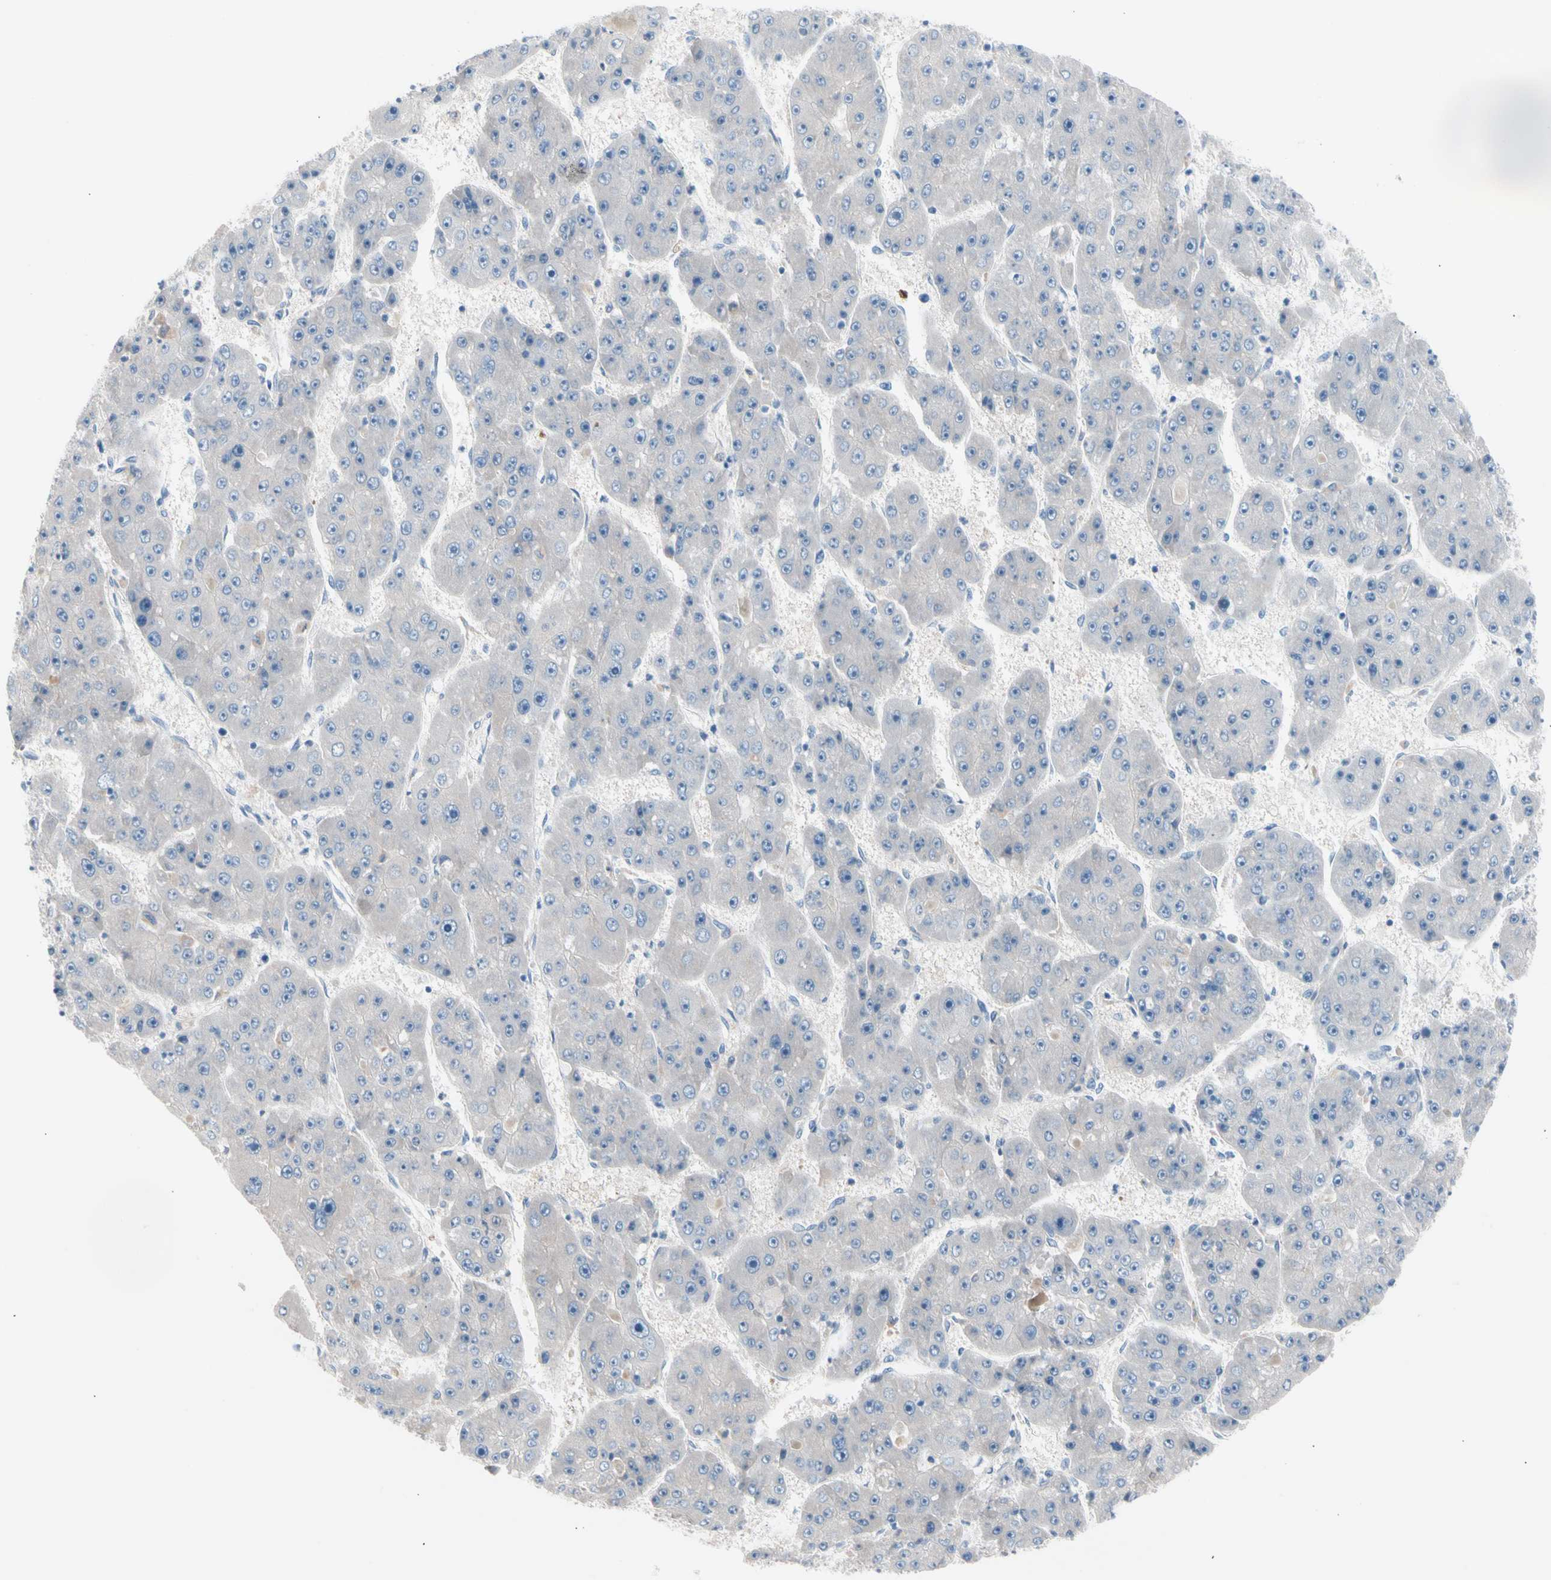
{"staining": {"intensity": "negative", "quantity": "none", "location": "none"}, "tissue": "liver cancer", "cell_type": "Tumor cells", "image_type": "cancer", "snomed": [{"axis": "morphology", "description": "Carcinoma, Hepatocellular, NOS"}, {"axis": "topography", "description": "Liver"}], "caption": "Immunohistochemical staining of human liver cancer shows no significant positivity in tumor cells.", "gene": "CASQ1", "patient": {"sex": "female", "age": 61}}